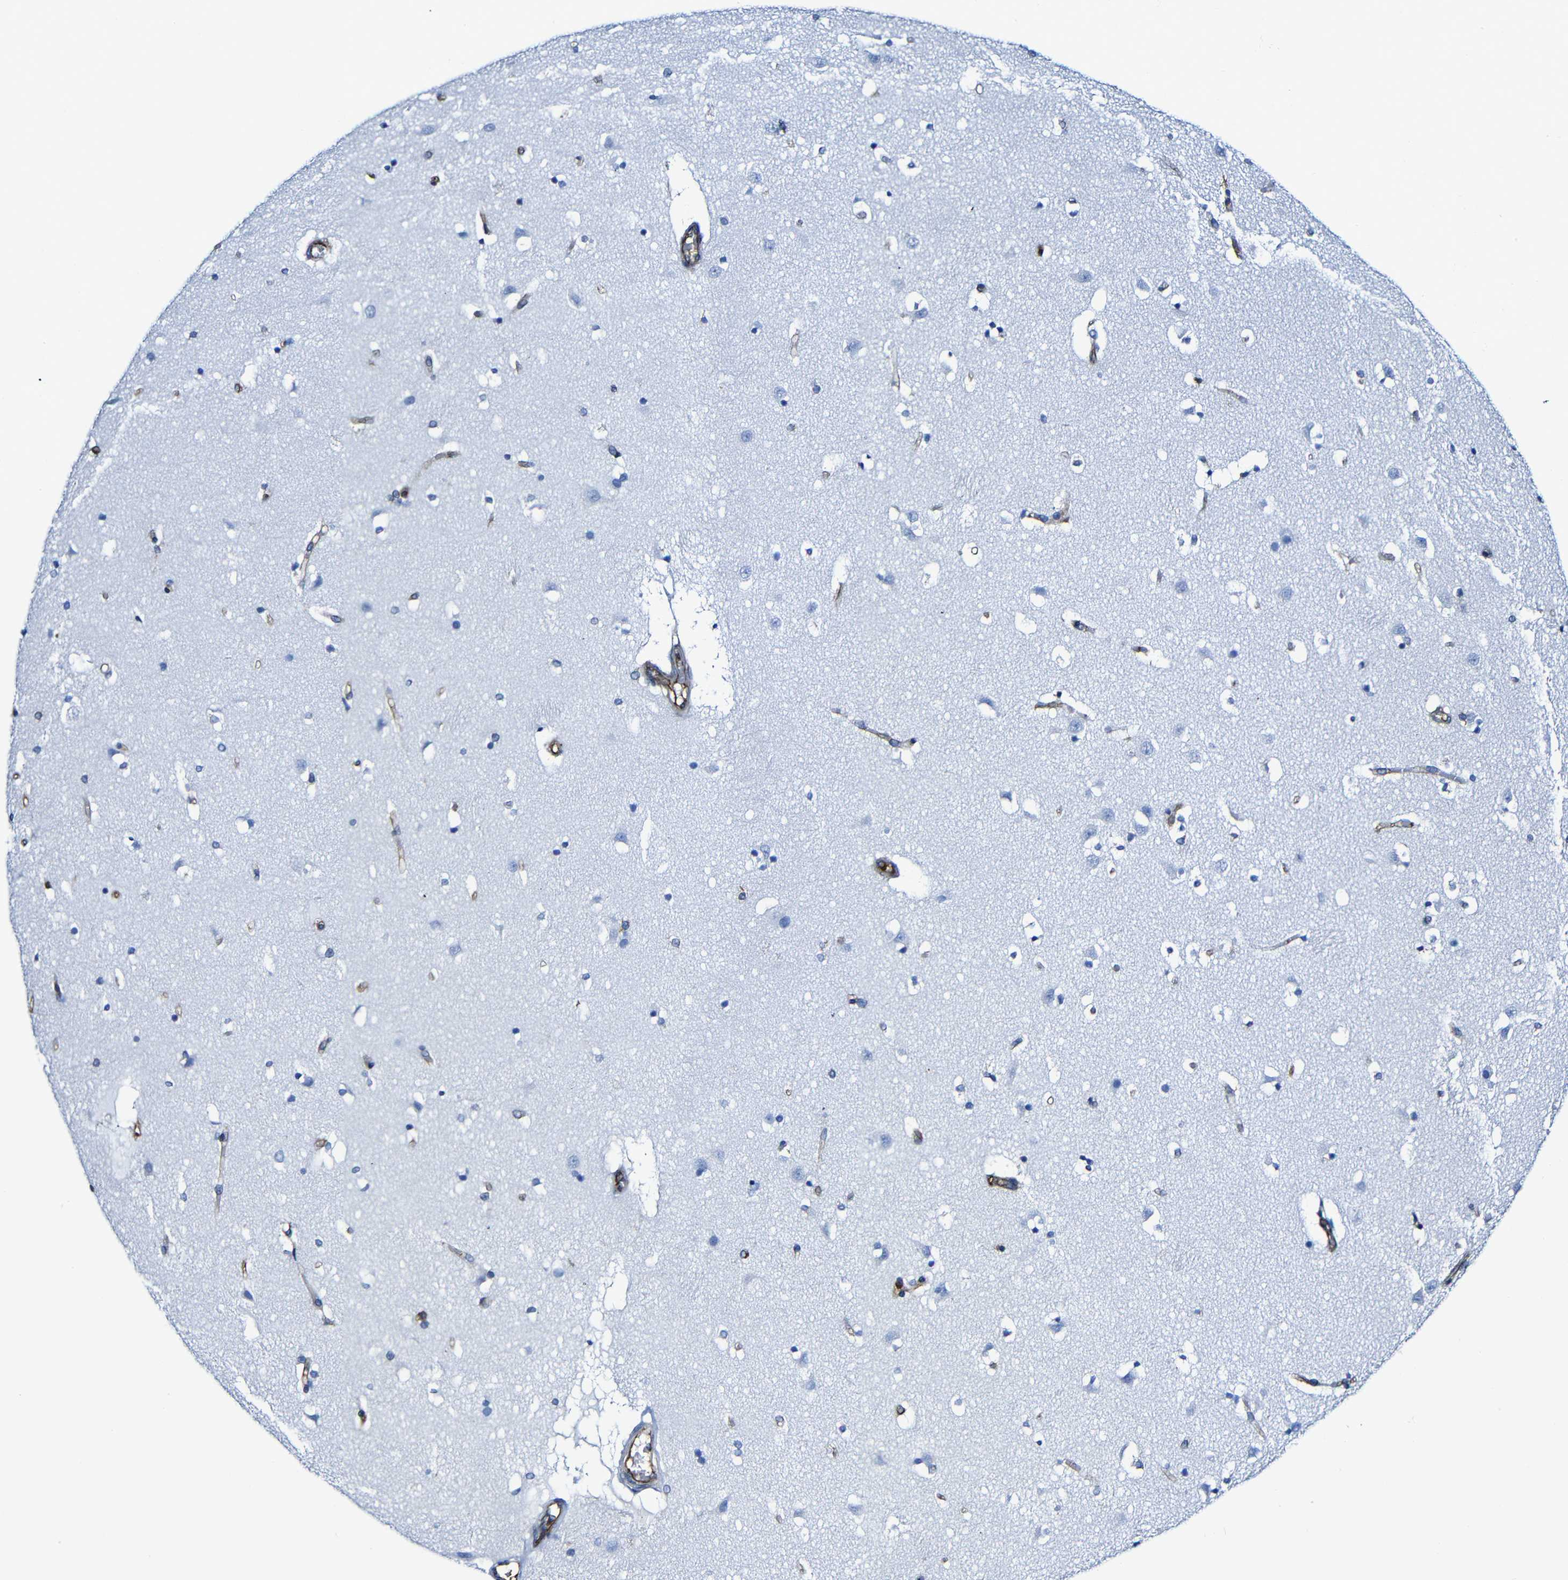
{"staining": {"intensity": "negative", "quantity": "none", "location": "none"}, "tissue": "caudate", "cell_type": "Glial cells", "image_type": "normal", "snomed": [{"axis": "morphology", "description": "Normal tissue, NOS"}, {"axis": "topography", "description": "Lateral ventricle wall"}], "caption": "IHC histopathology image of unremarkable caudate stained for a protein (brown), which shows no positivity in glial cells.", "gene": "MSN", "patient": {"sex": "male", "age": 45}}